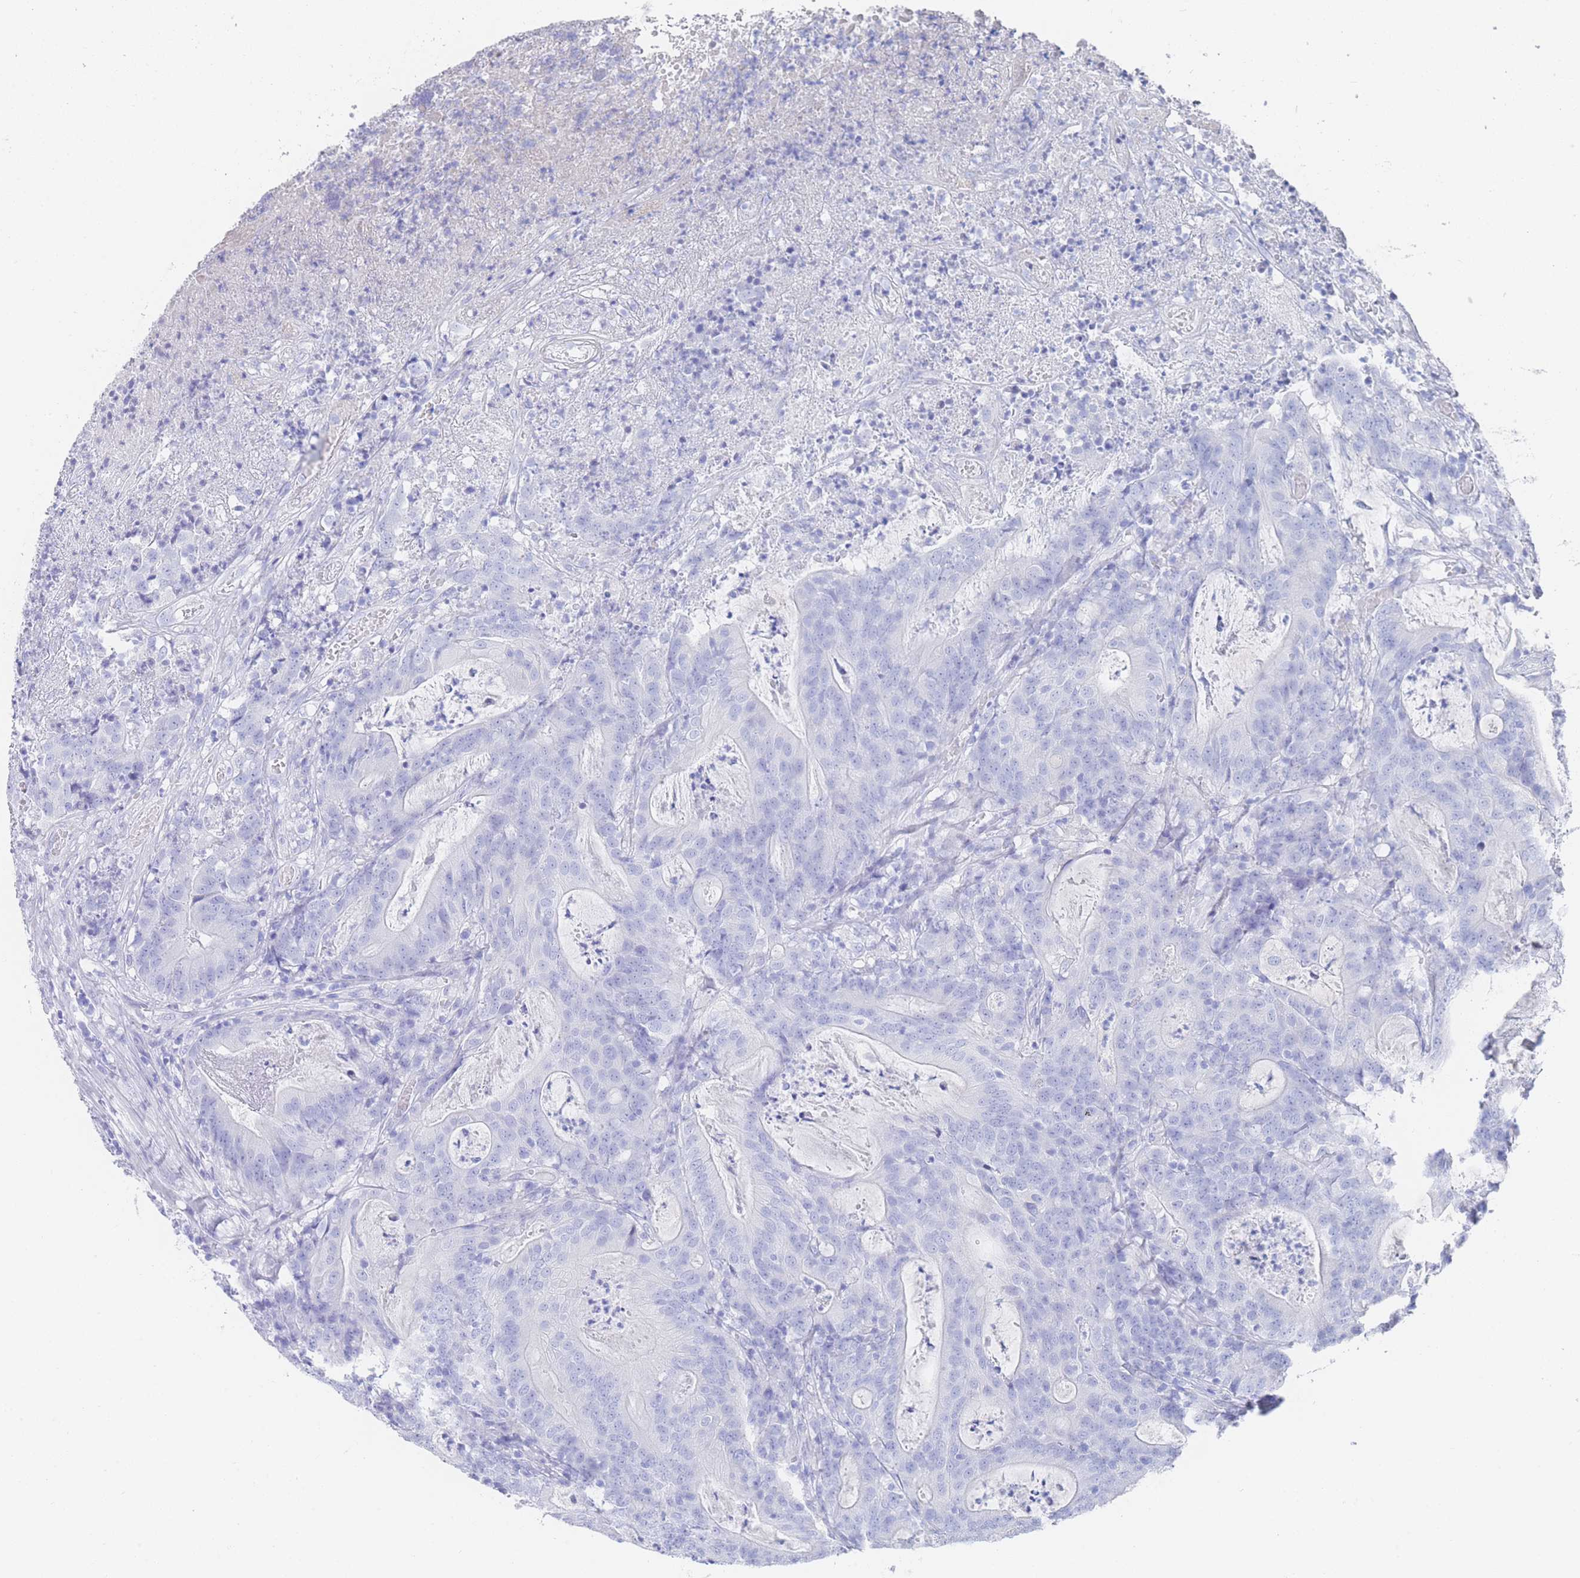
{"staining": {"intensity": "negative", "quantity": "none", "location": "none"}, "tissue": "colorectal cancer", "cell_type": "Tumor cells", "image_type": "cancer", "snomed": [{"axis": "morphology", "description": "Adenocarcinoma, NOS"}, {"axis": "topography", "description": "Colon"}], "caption": "Colorectal cancer (adenocarcinoma) was stained to show a protein in brown. There is no significant expression in tumor cells.", "gene": "LRRC37A", "patient": {"sex": "male", "age": 83}}